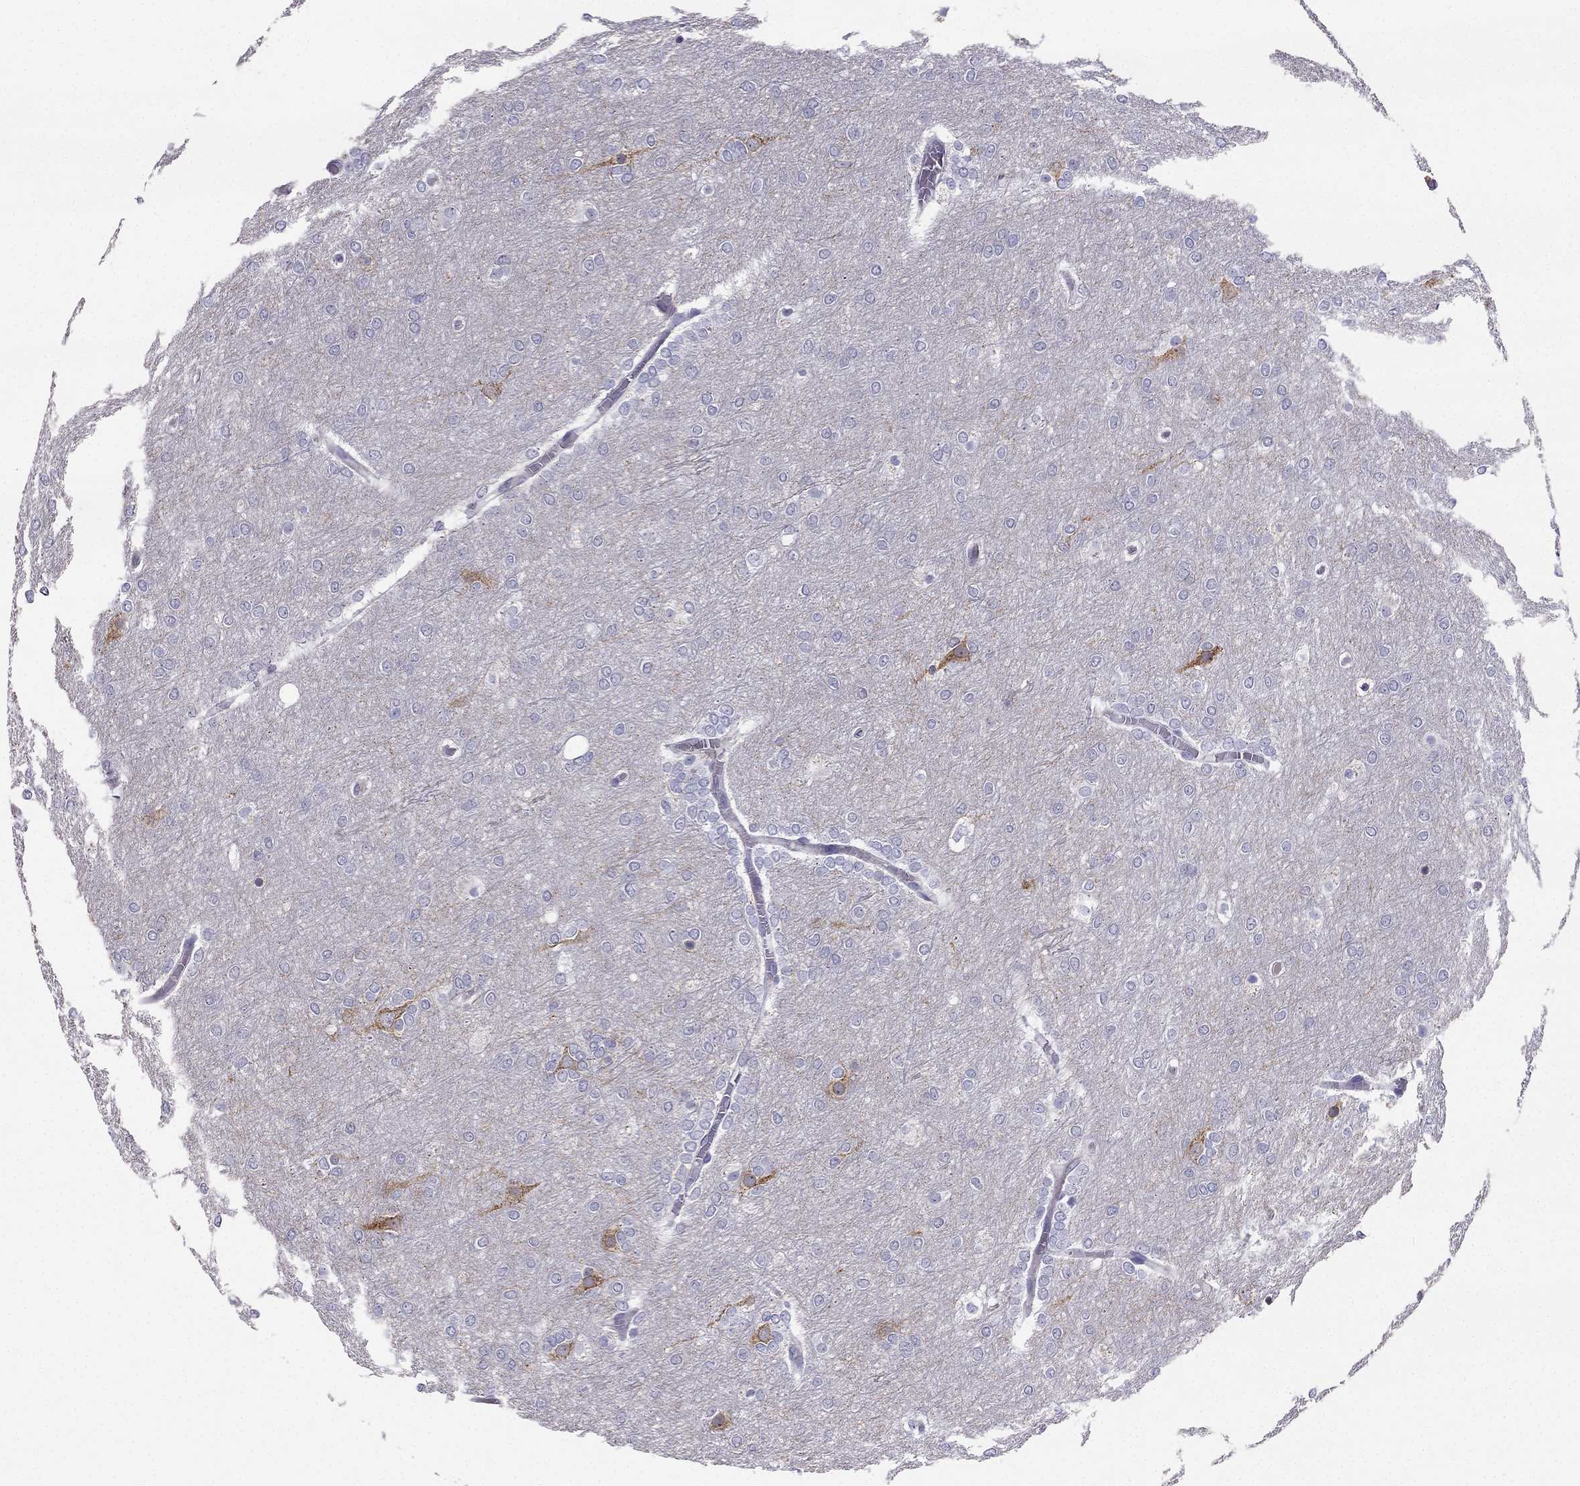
{"staining": {"intensity": "negative", "quantity": "none", "location": "none"}, "tissue": "glioma", "cell_type": "Tumor cells", "image_type": "cancer", "snomed": [{"axis": "morphology", "description": "Glioma, malignant, High grade"}, {"axis": "topography", "description": "Brain"}], "caption": "Tumor cells are negative for protein expression in human glioma. The staining is performed using DAB brown chromogen with nuclei counter-stained in using hematoxylin.", "gene": "LMTK3", "patient": {"sex": "female", "age": 61}}